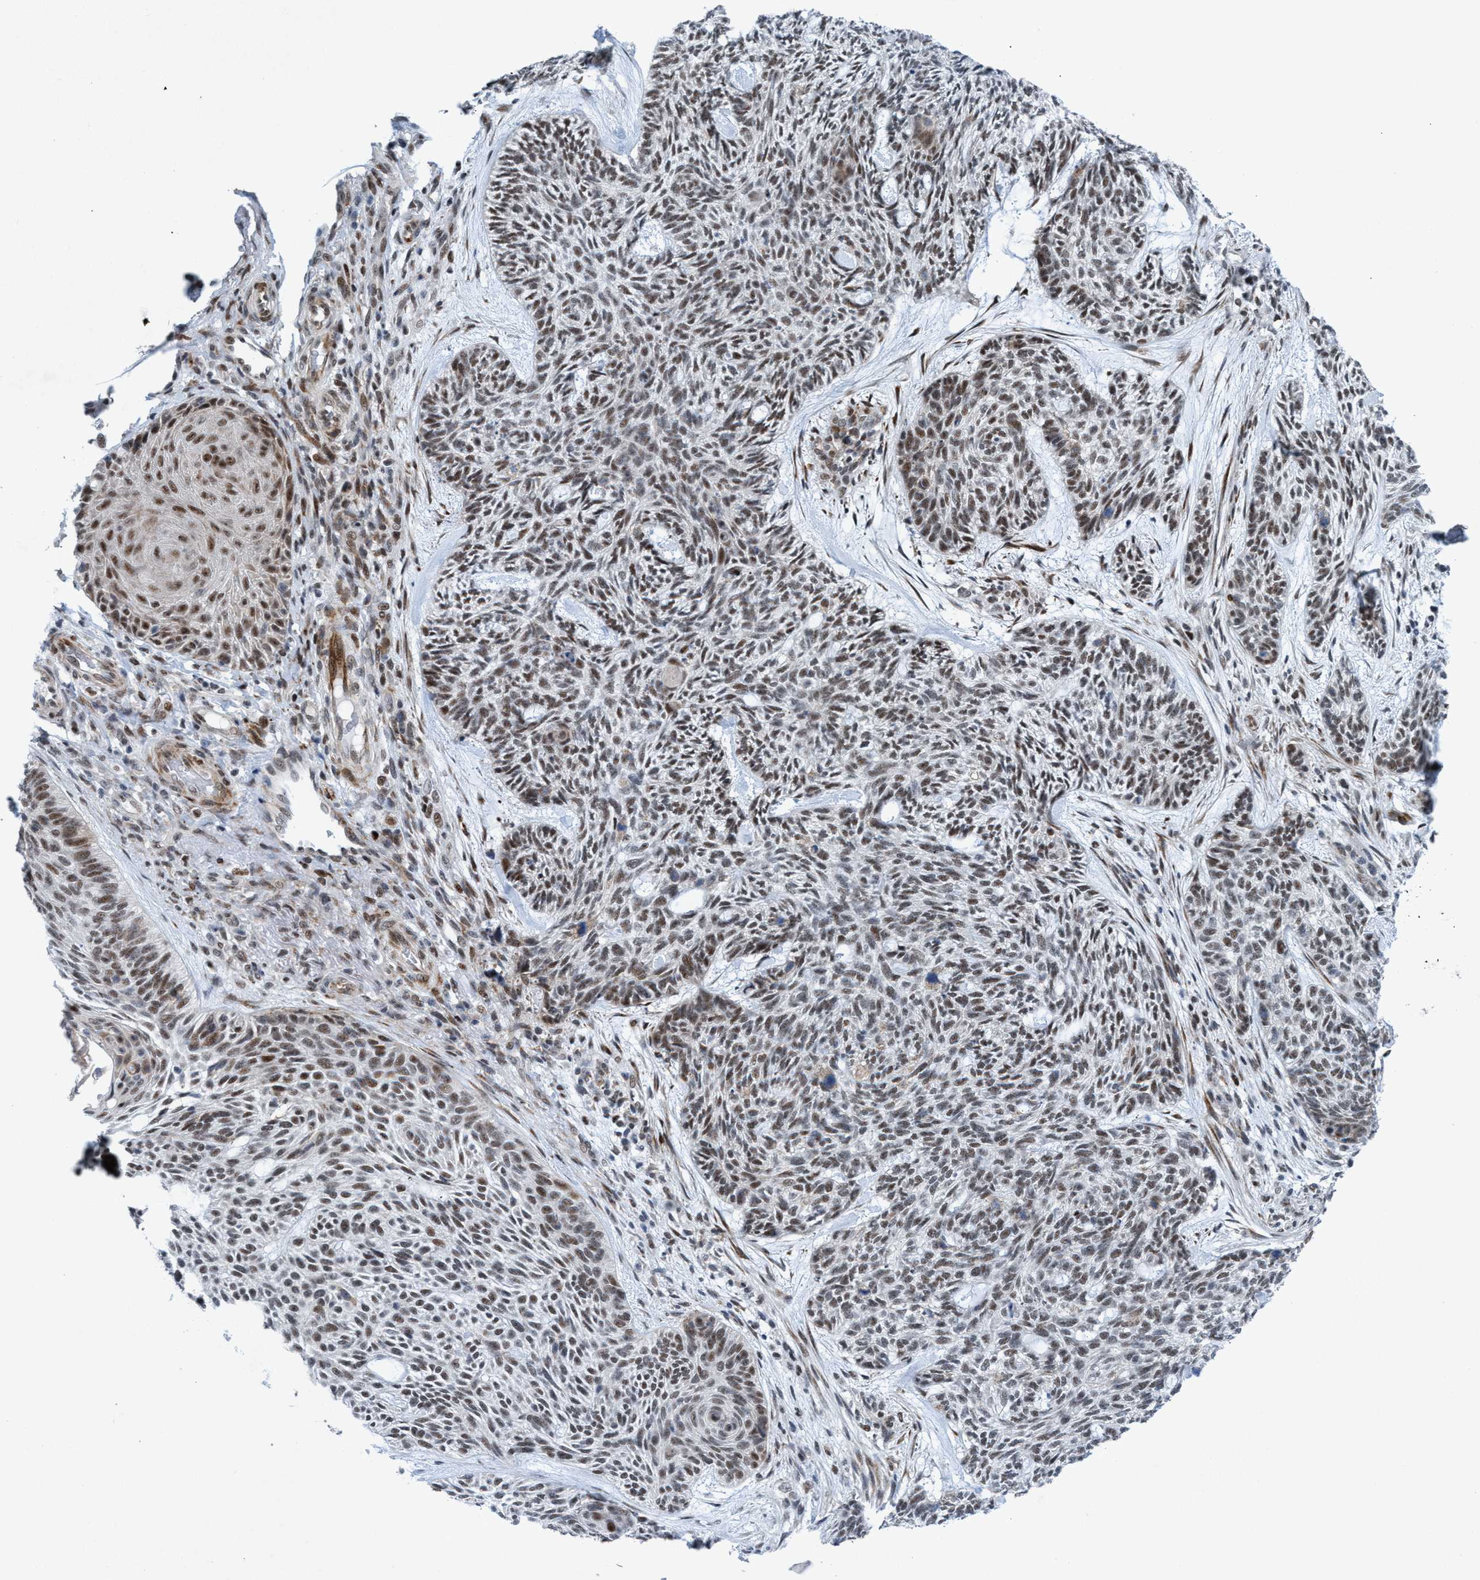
{"staining": {"intensity": "weak", "quantity": ">75%", "location": "nuclear"}, "tissue": "skin cancer", "cell_type": "Tumor cells", "image_type": "cancer", "snomed": [{"axis": "morphology", "description": "Basal cell carcinoma"}, {"axis": "topography", "description": "Skin"}], "caption": "The photomicrograph exhibits staining of skin cancer (basal cell carcinoma), revealing weak nuclear protein positivity (brown color) within tumor cells.", "gene": "CWC27", "patient": {"sex": "male", "age": 55}}